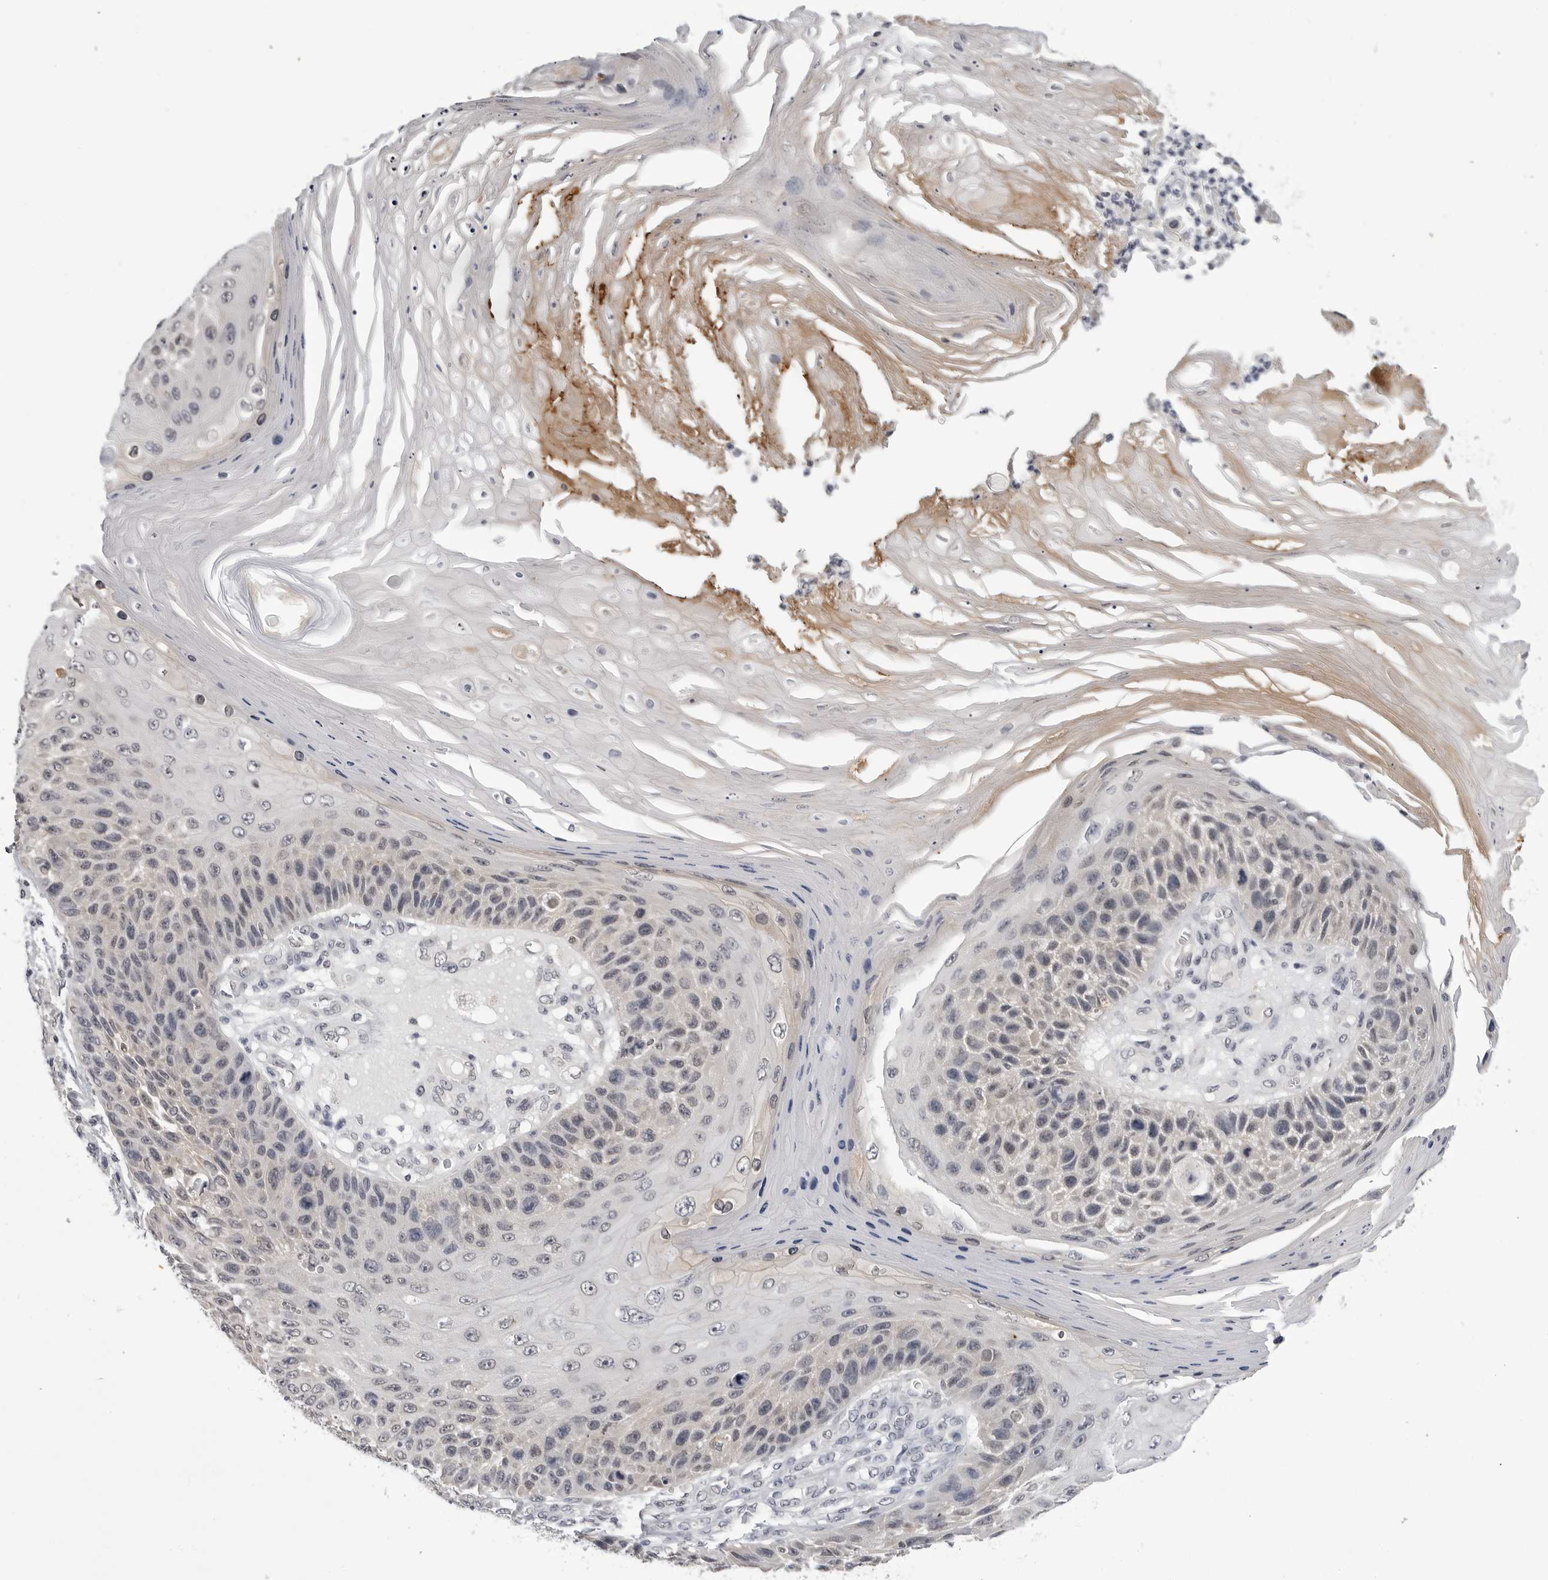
{"staining": {"intensity": "negative", "quantity": "none", "location": "none"}, "tissue": "skin cancer", "cell_type": "Tumor cells", "image_type": "cancer", "snomed": [{"axis": "morphology", "description": "Squamous cell carcinoma, NOS"}, {"axis": "topography", "description": "Skin"}], "caption": "High magnification brightfield microscopy of skin cancer stained with DAB (3,3'-diaminobenzidine) (brown) and counterstained with hematoxylin (blue): tumor cells show no significant staining.", "gene": "CDK20", "patient": {"sex": "female", "age": 88}}